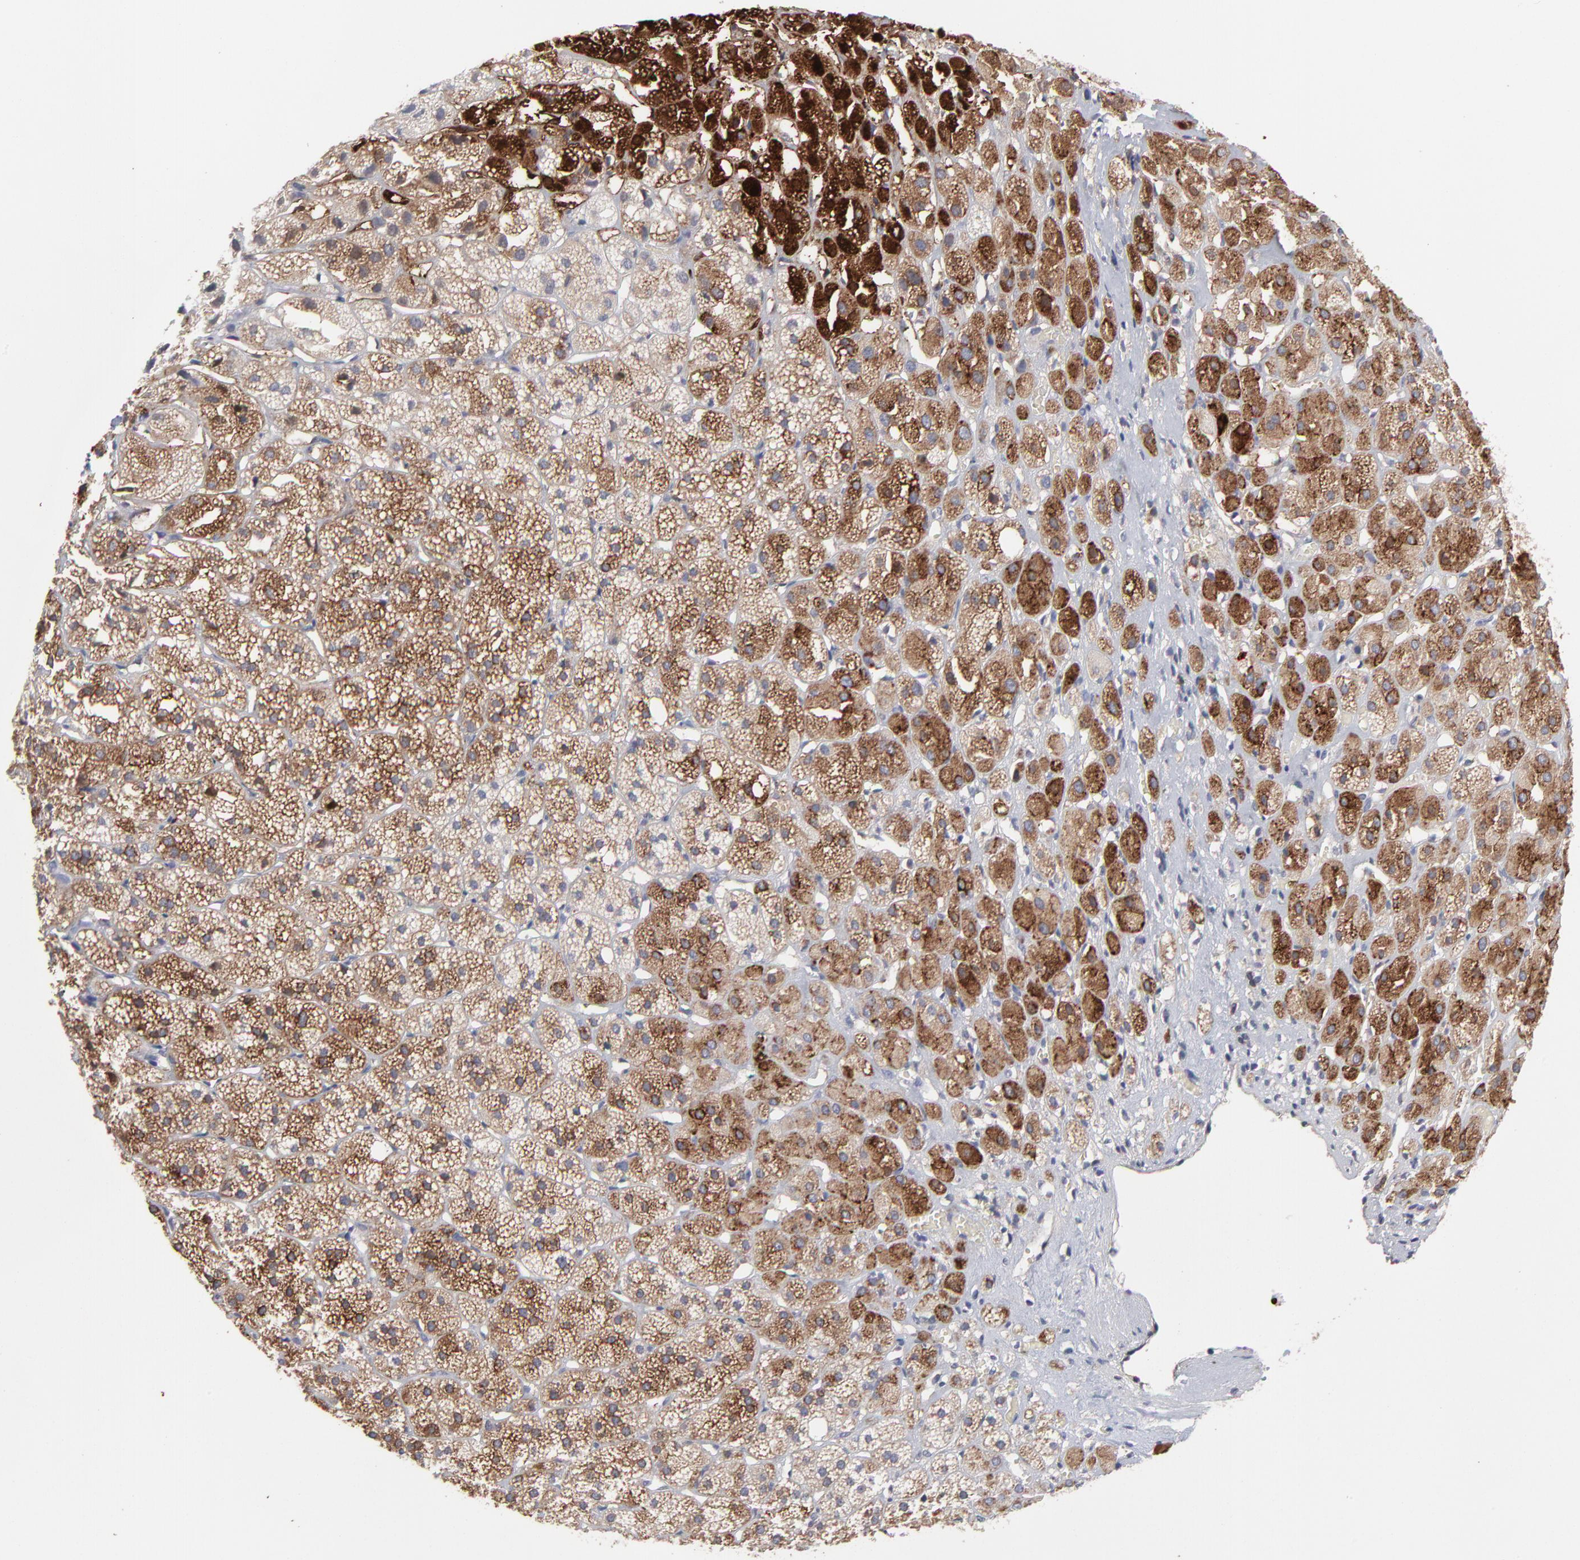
{"staining": {"intensity": "moderate", "quantity": ">75%", "location": "cytoplasmic/membranous"}, "tissue": "adrenal gland", "cell_type": "Glandular cells", "image_type": "normal", "snomed": [{"axis": "morphology", "description": "Normal tissue, NOS"}, {"axis": "topography", "description": "Adrenal gland"}], "caption": "High-magnification brightfield microscopy of normal adrenal gland stained with DAB (3,3'-diaminobenzidine) (brown) and counterstained with hematoxylin (blue). glandular cells exhibit moderate cytoplasmic/membranous expression is identified in approximately>75% of cells.", "gene": "NFKBIA", "patient": {"sex": "female", "age": 71}}